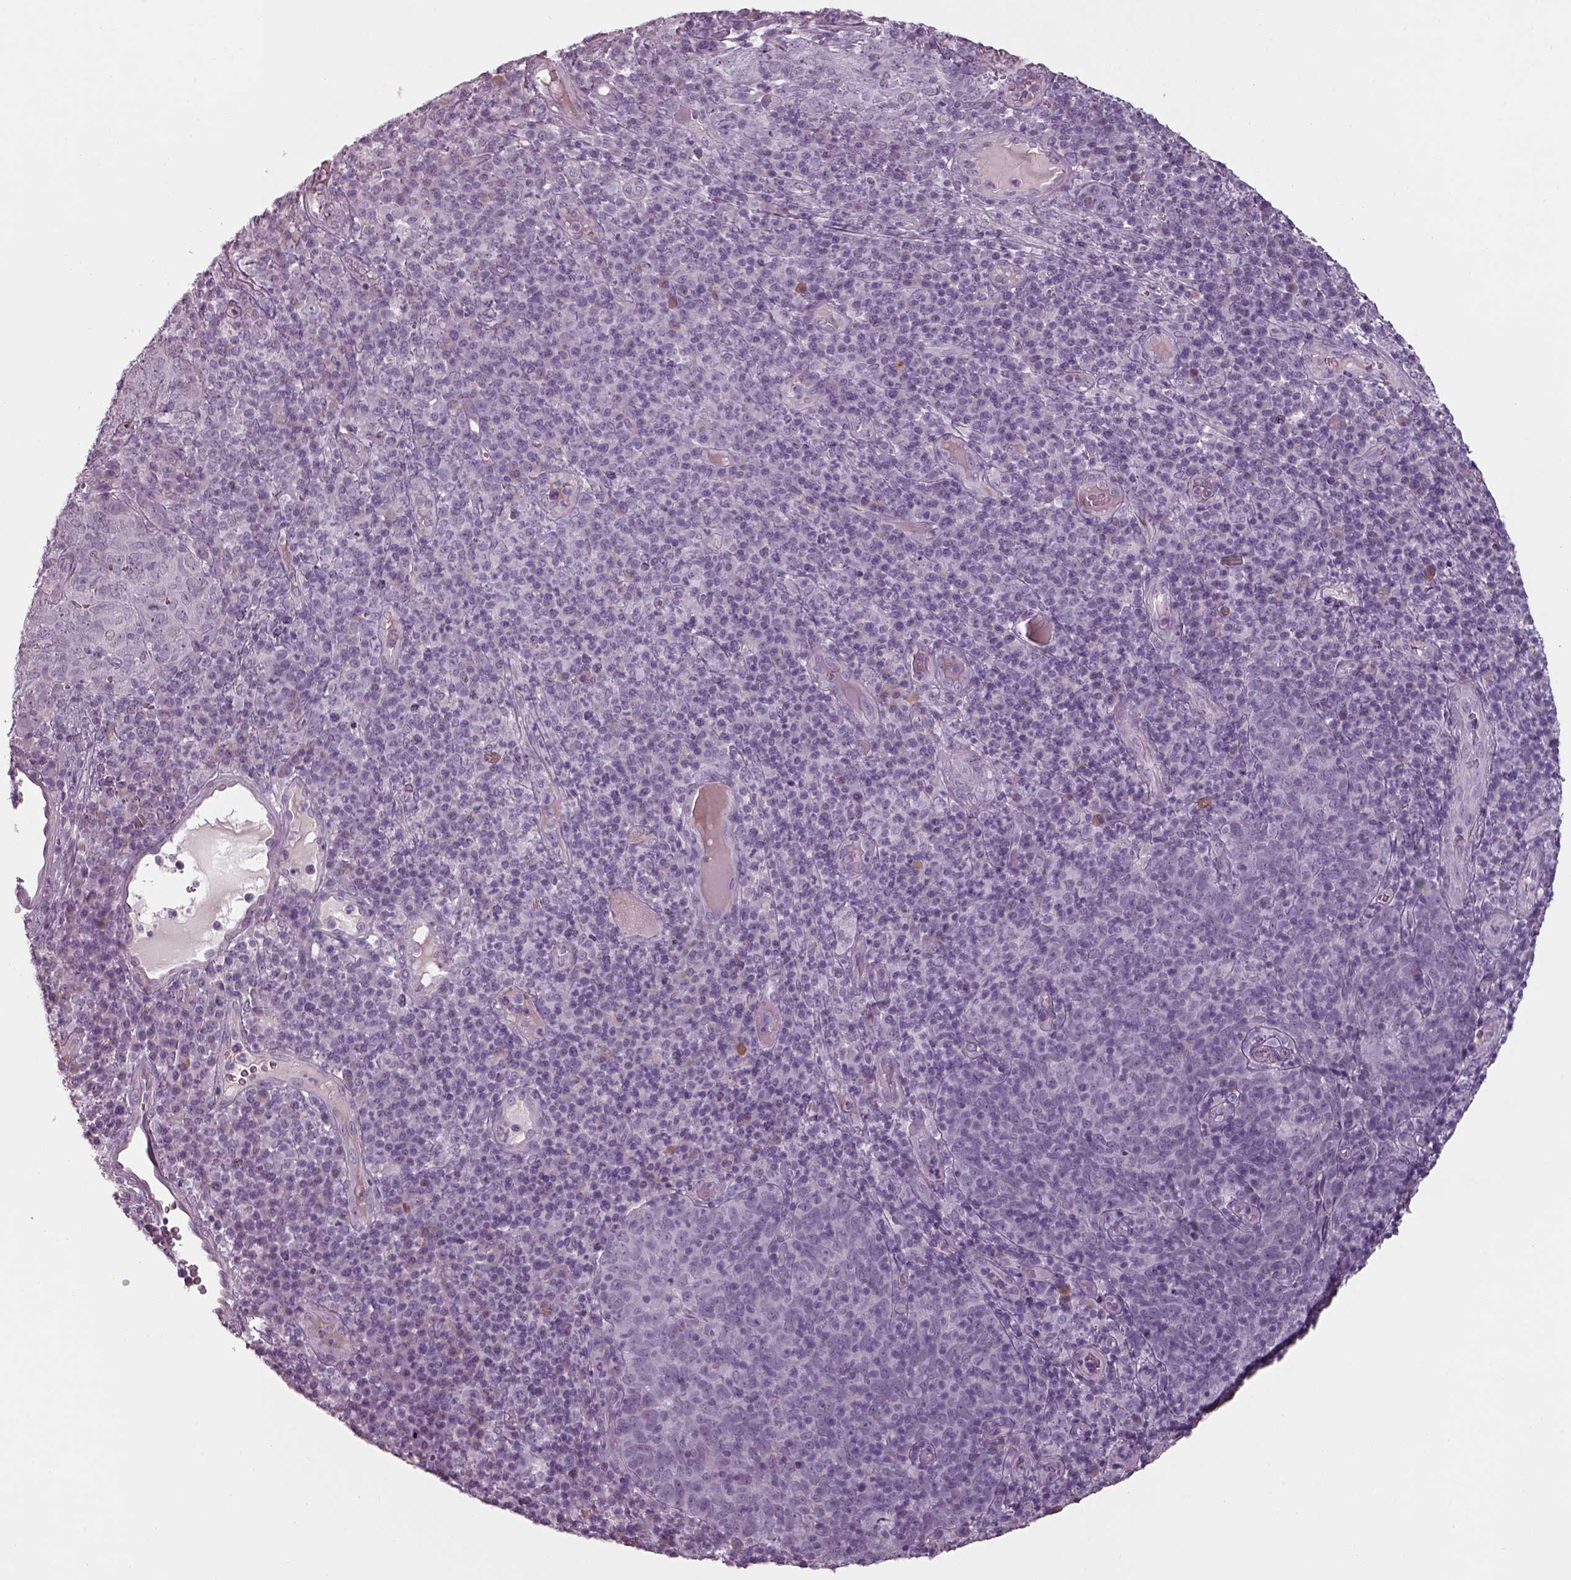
{"staining": {"intensity": "negative", "quantity": "none", "location": "none"}, "tissue": "skin cancer", "cell_type": "Tumor cells", "image_type": "cancer", "snomed": [{"axis": "morphology", "description": "Squamous cell carcinoma, NOS"}, {"axis": "topography", "description": "Skin"}, {"axis": "topography", "description": "Anal"}], "caption": "IHC of human skin squamous cell carcinoma reveals no staining in tumor cells.", "gene": "SEPTIN14", "patient": {"sex": "female", "age": 51}}